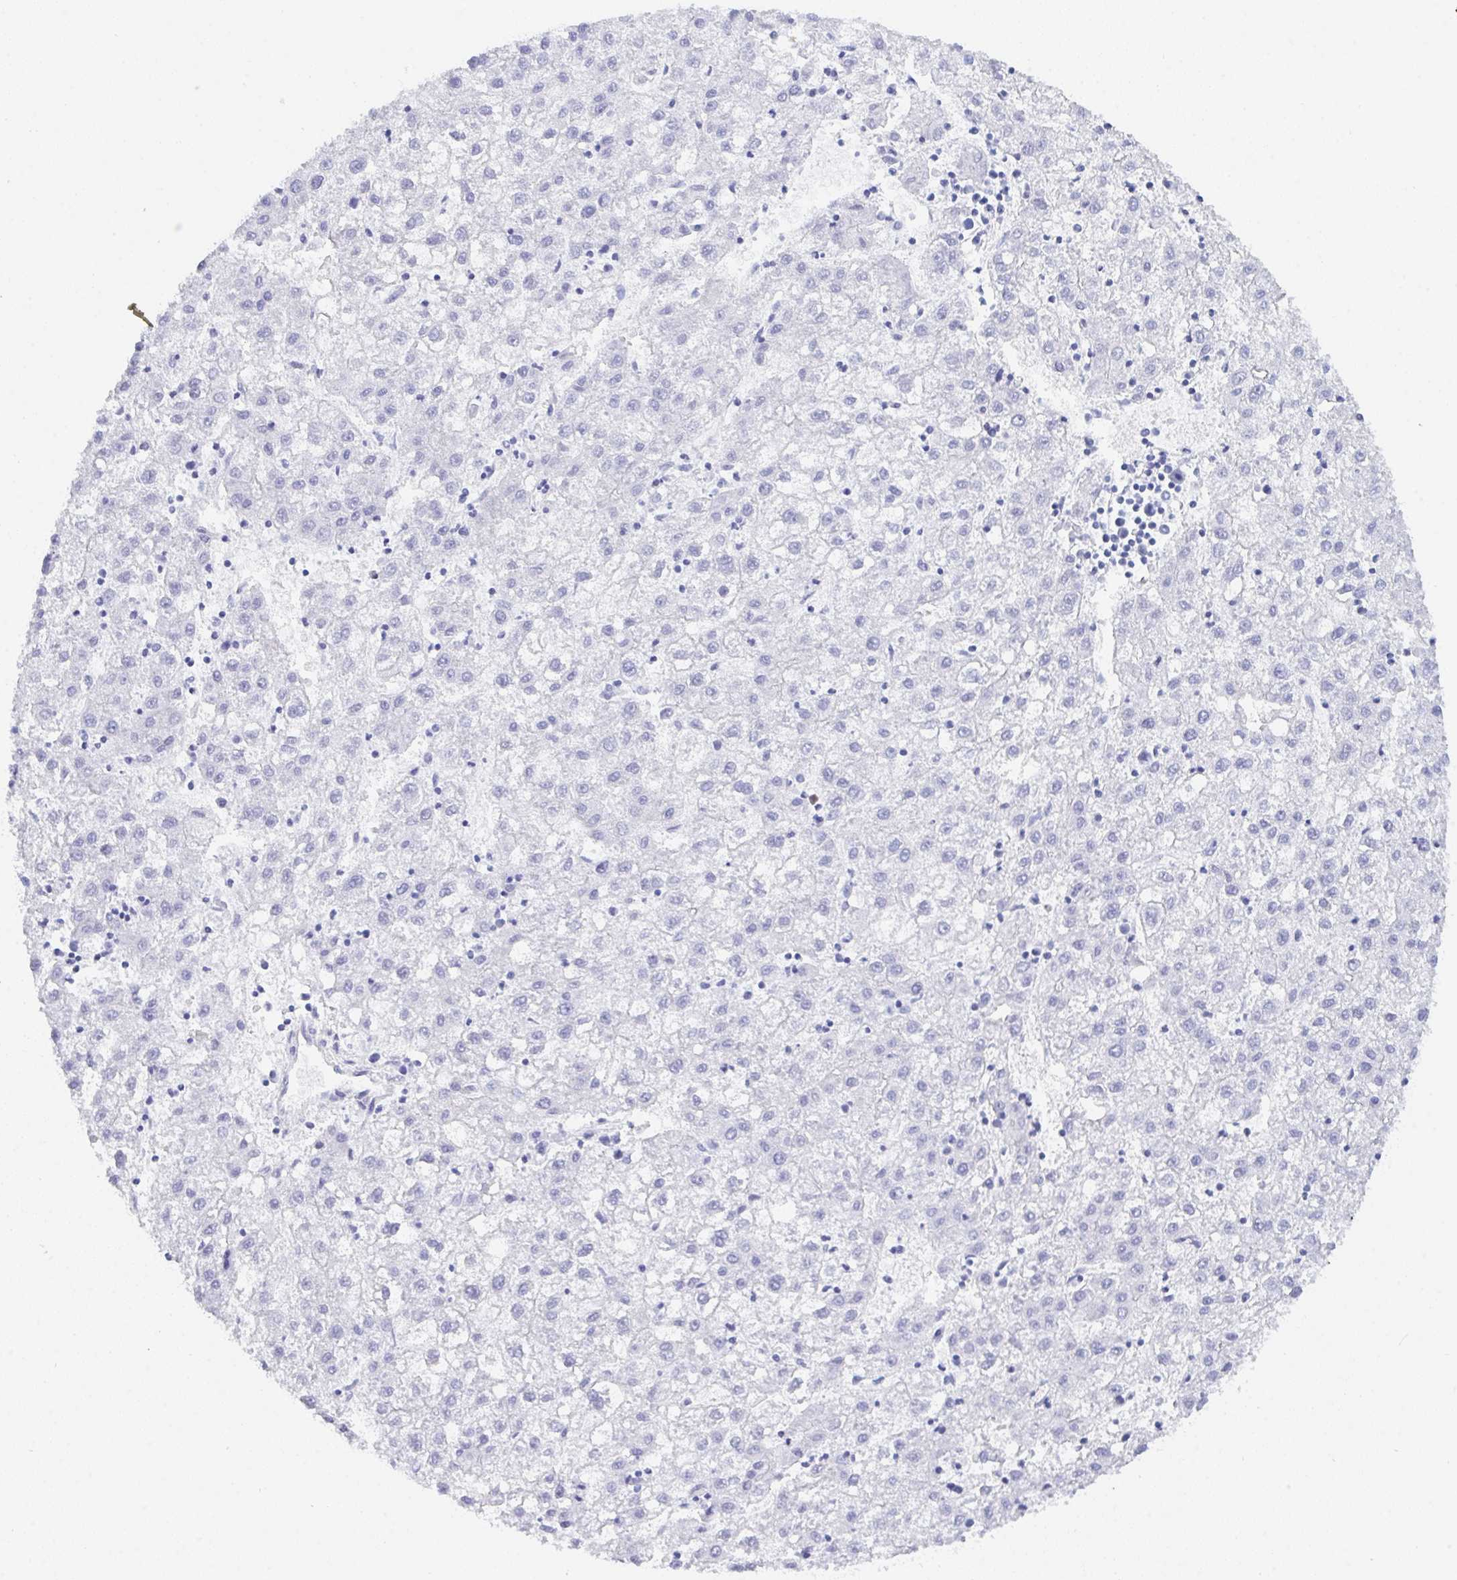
{"staining": {"intensity": "negative", "quantity": "none", "location": "none"}, "tissue": "liver cancer", "cell_type": "Tumor cells", "image_type": "cancer", "snomed": [{"axis": "morphology", "description": "Carcinoma, Hepatocellular, NOS"}, {"axis": "topography", "description": "Liver"}], "caption": "Micrograph shows no protein positivity in tumor cells of liver cancer tissue. (Stains: DAB immunohistochemistry (IHC) with hematoxylin counter stain, Microscopy: brightfield microscopy at high magnification).", "gene": "CEP170B", "patient": {"sex": "male", "age": 72}}